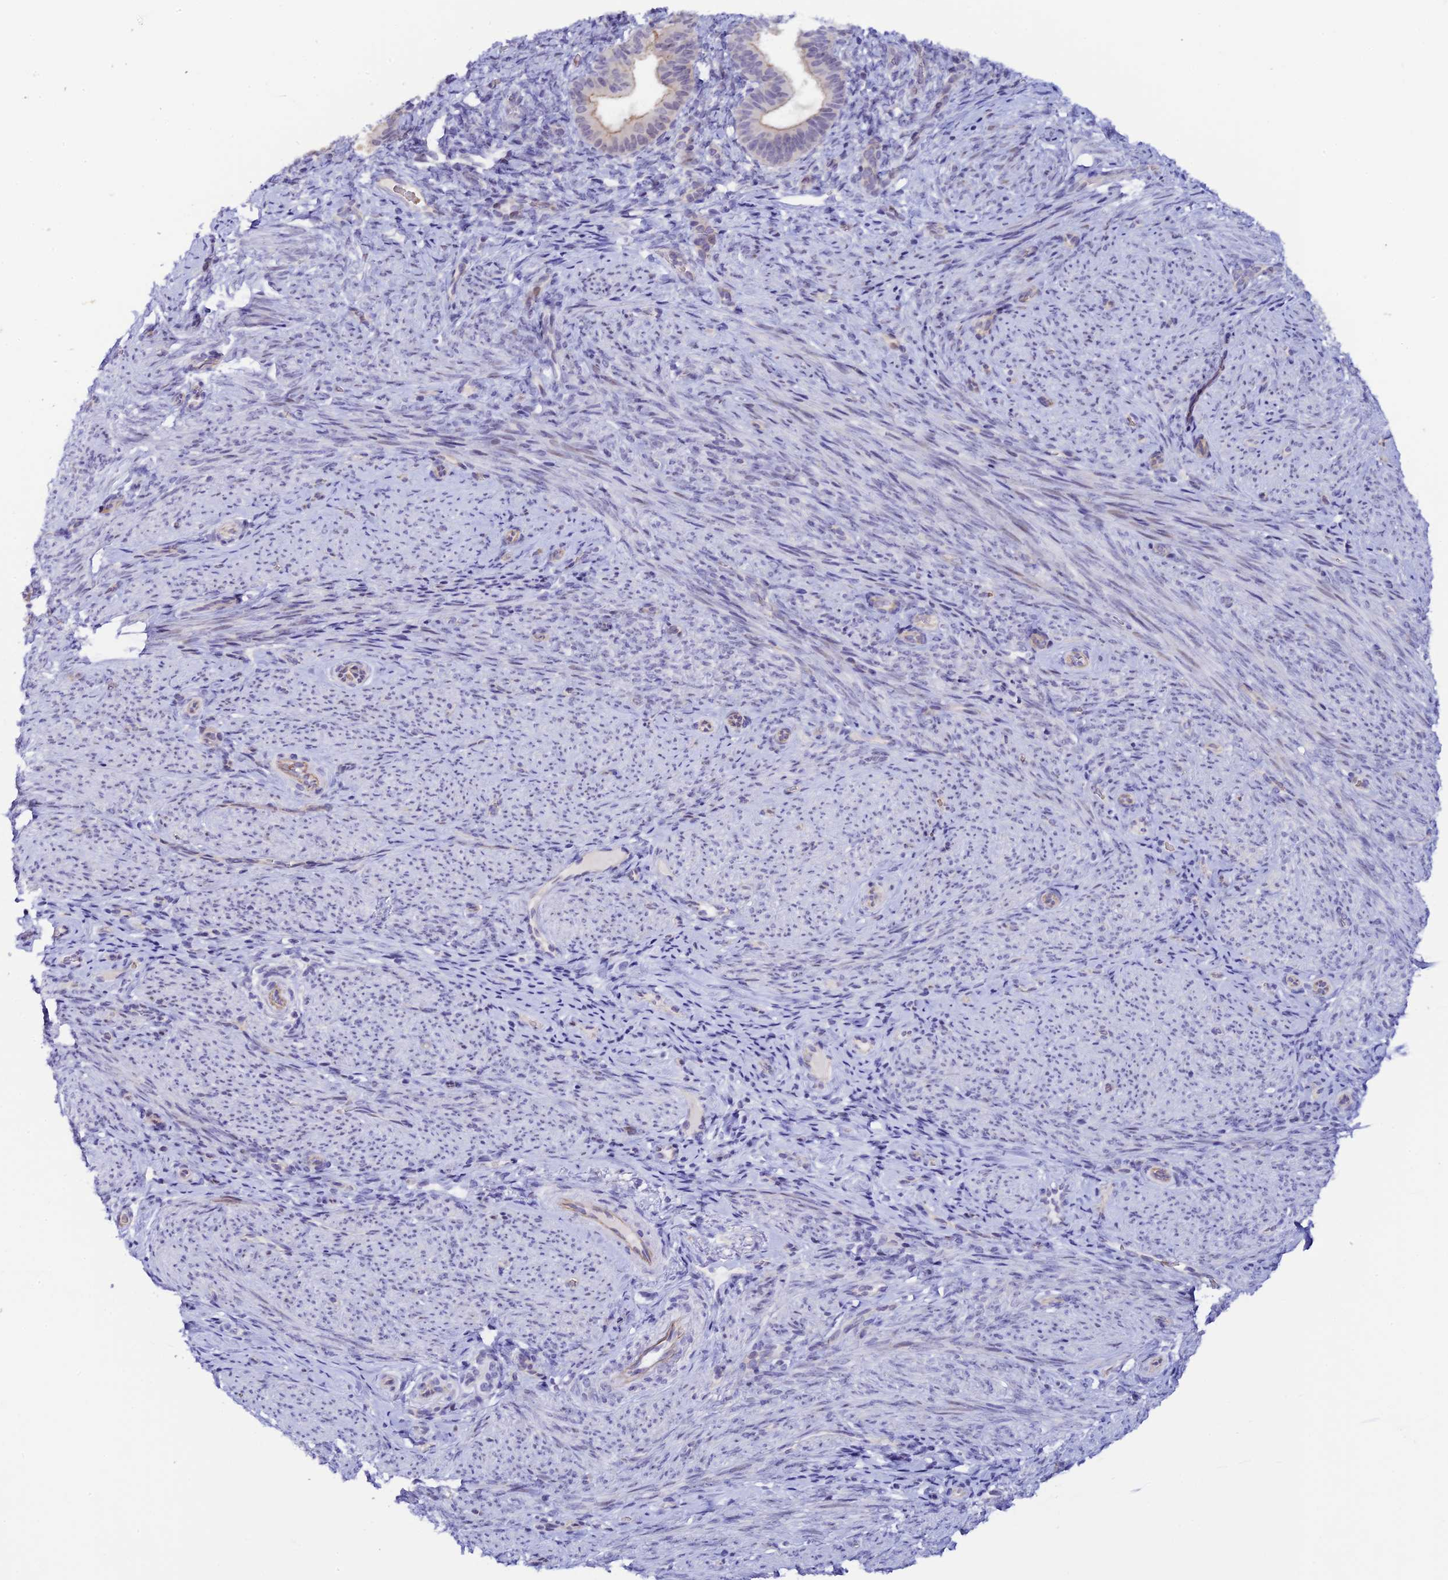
{"staining": {"intensity": "negative", "quantity": "none", "location": "none"}, "tissue": "endometrium", "cell_type": "Cells in endometrial stroma", "image_type": "normal", "snomed": [{"axis": "morphology", "description": "Normal tissue, NOS"}, {"axis": "topography", "description": "Endometrium"}], "caption": "The photomicrograph exhibits no significant expression in cells in endometrial stroma of endometrium. (DAB immunohistochemistry with hematoxylin counter stain).", "gene": "RASGEF1B", "patient": {"sex": "female", "age": 65}}